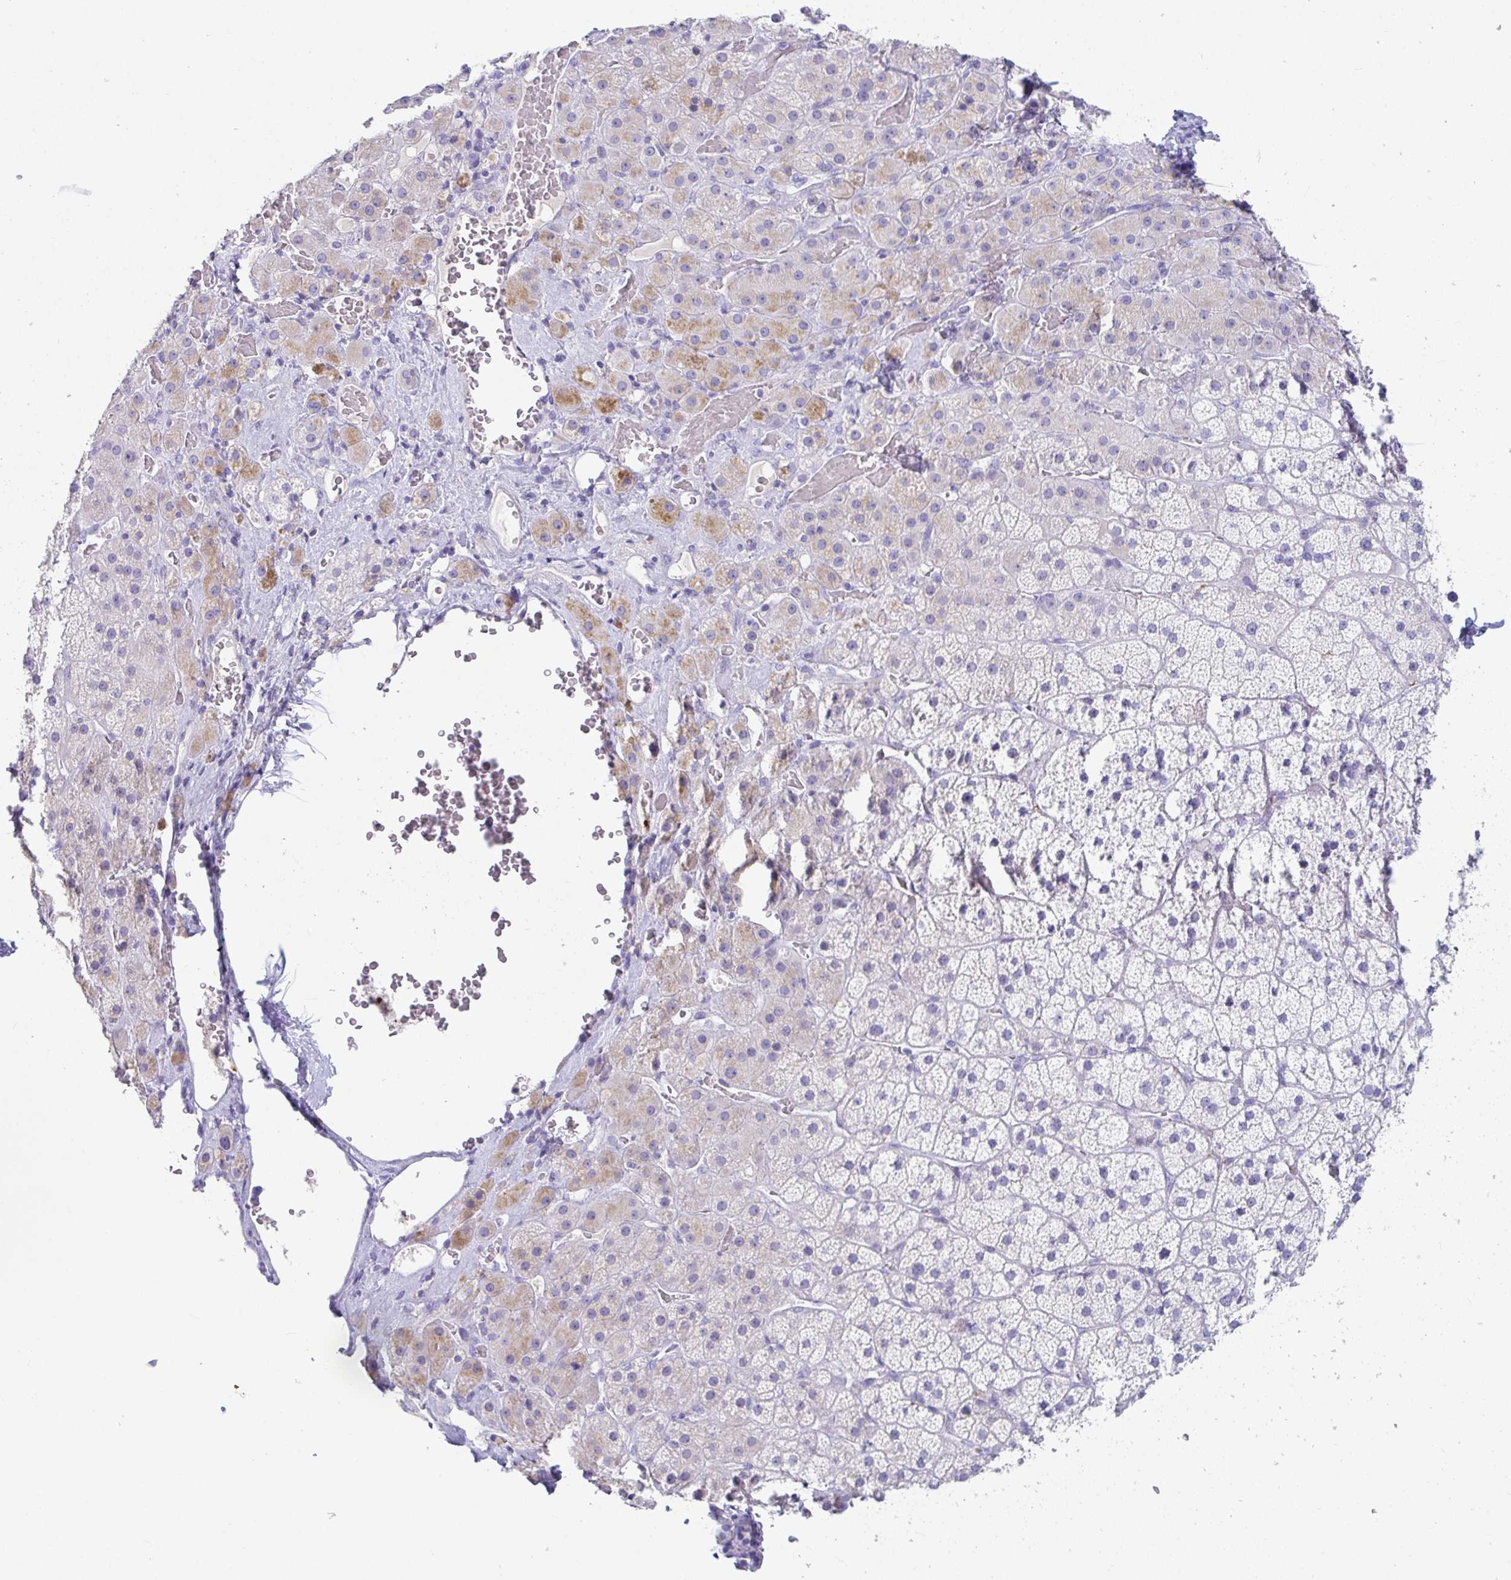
{"staining": {"intensity": "weak", "quantity": "<25%", "location": "cytoplasmic/membranous"}, "tissue": "adrenal gland", "cell_type": "Glandular cells", "image_type": "normal", "snomed": [{"axis": "morphology", "description": "Normal tissue, NOS"}, {"axis": "topography", "description": "Adrenal gland"}], "caption": "DAB (3,3'-diaminobenzidine) immunohistochemical staining of benign human adrenal gland demonstrates no significant staining in glandular cells. (Immunohistochemistry (ihc), brightfield microscopy, high magnification).", "gene": "PLA2G1B", "patient": {"sex": "male", "age": 57}}